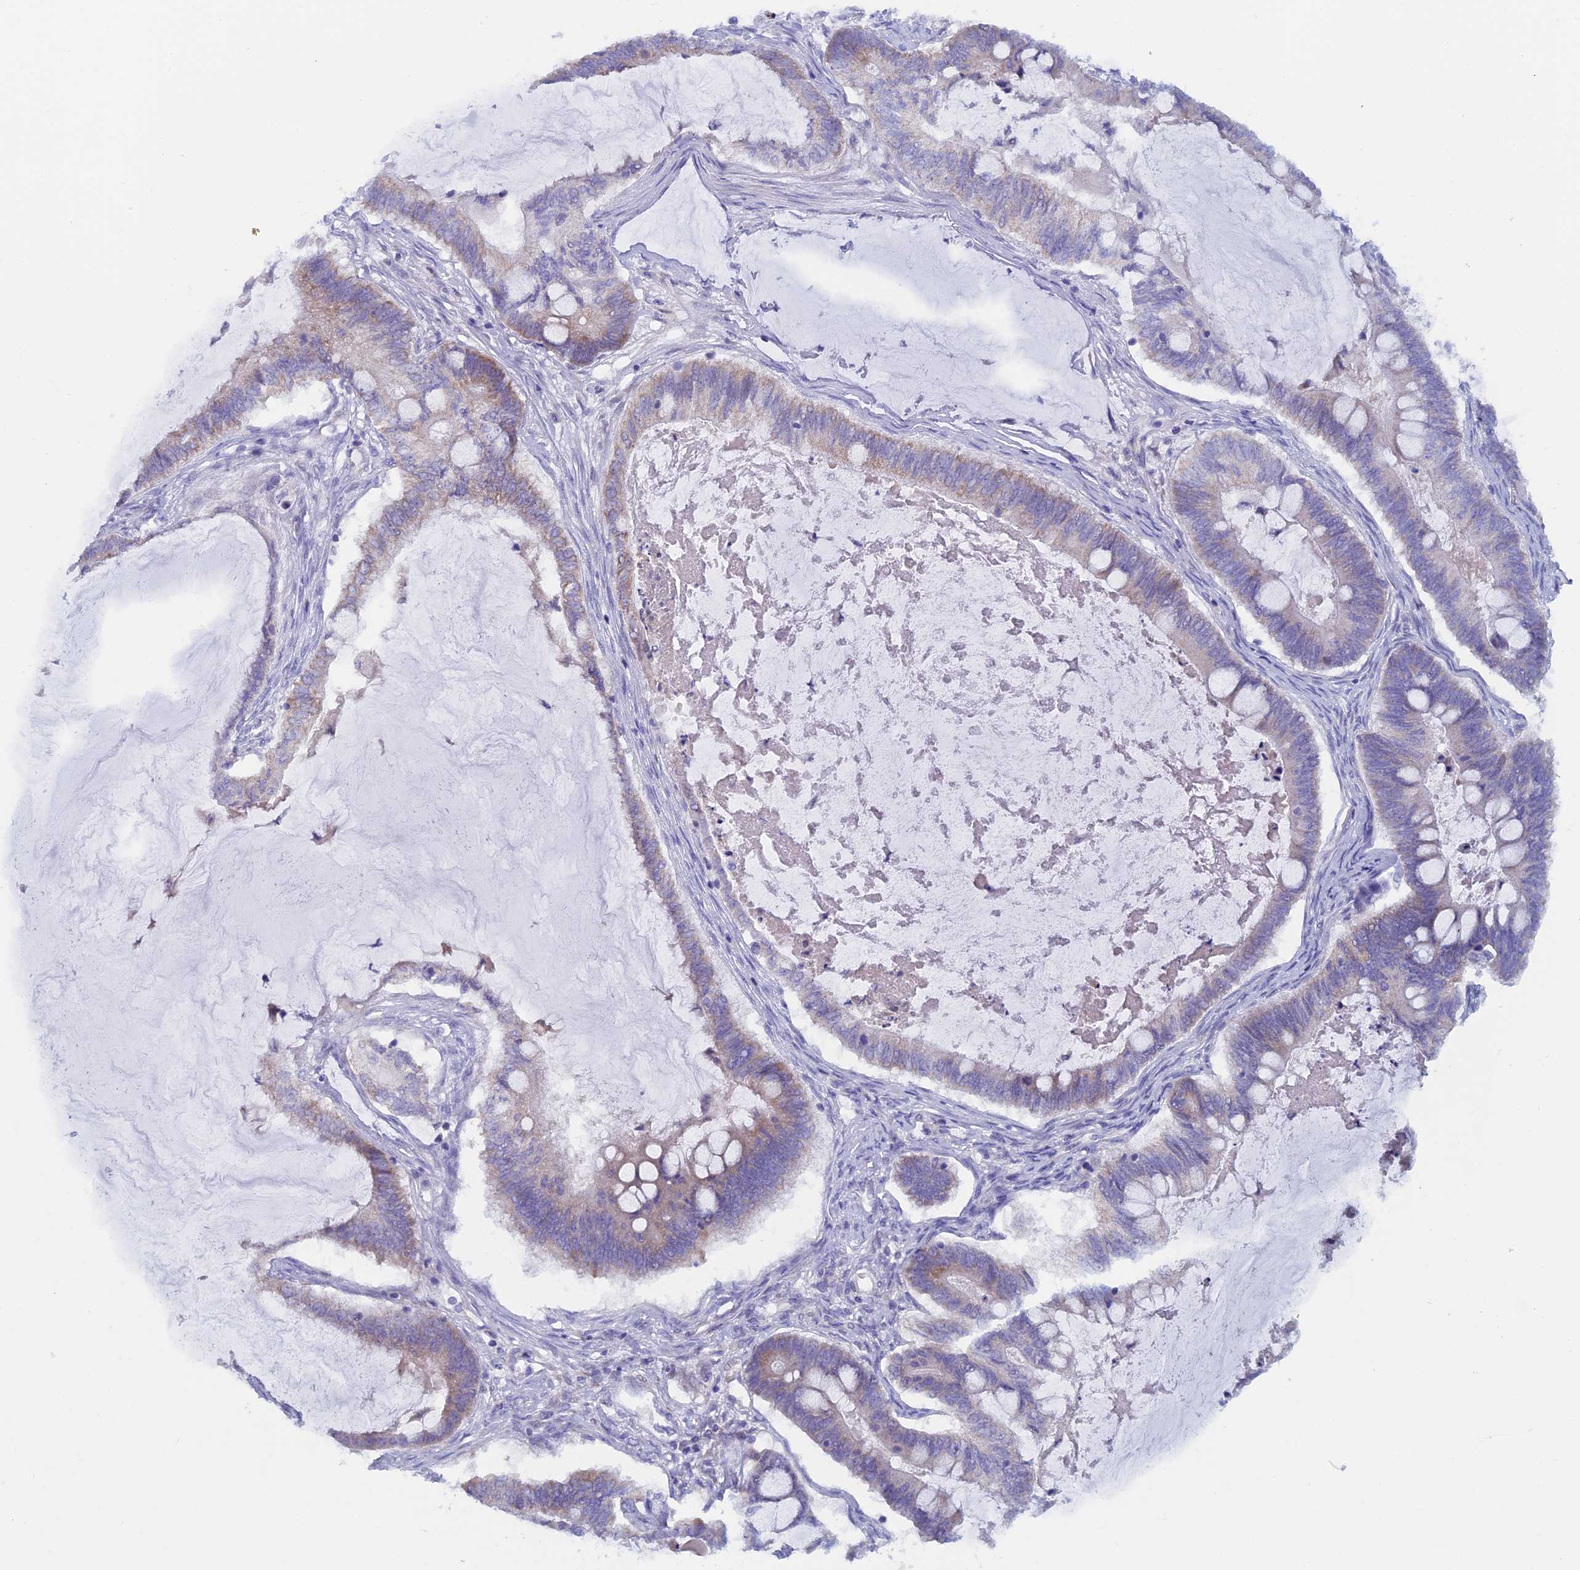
{"staining": {"intensity": "weak", "quantity": "<25%", "location": "cytoplasmic/membranous"}, "tissue": "ovarian cancer", "cell_type": "Tumor cells", "image_type": "cancer", "snomed": [{"axis": "morphology", "description": "Cystadenocarcinoma, mucinous, NOS"}, {"axis": "topography", "description": "Ovary"}], "caption": "Immunohistochemistry (IHC) photomicrograph of ovarian cancer stained for a protein (brown), which shows no positivity in tumor cells.", "gene": "NIBAN3", "patient": {"sex": "female", "age": 61}}